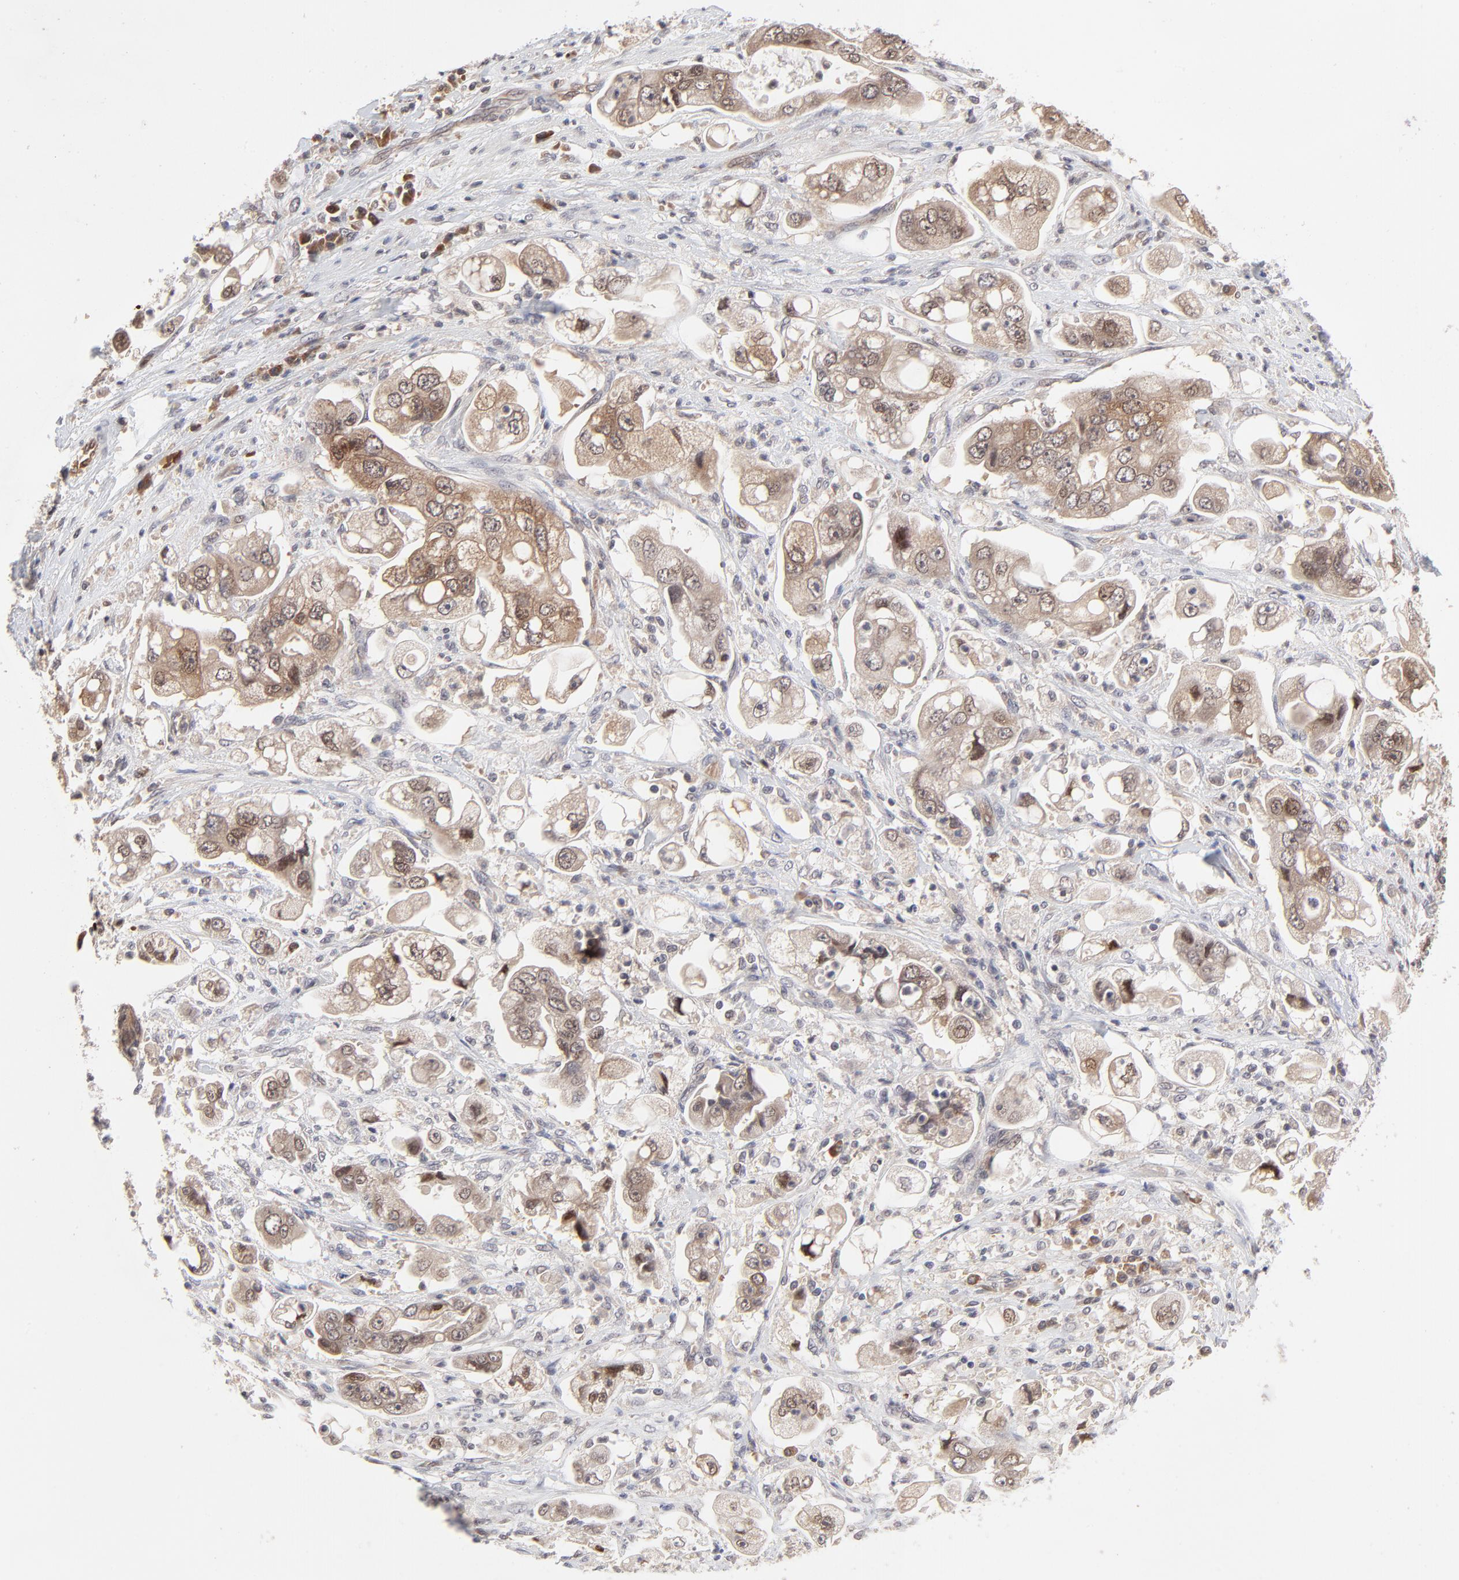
{"staining": {"intensity": "moderate", "quantity": ">75%", "location": "cytoplasmic/membranous,nuclear"}, "tissue": "stomach cancer", "cell_type": "Tumor cells", "image_type": "cancer", "snomed": [{"axis": "morphology", "description": "Adenocarcinoma, NOS"}, {"axis": "topography", "description": "Stomach"}], "caption": "A brown stain shows moderate cytoplasmic/membranous and nuclear positivity of a protein in stomach cancer tumor cells.", "gene": "CASP10", "patient": {"sex": "male", "age": 62}}